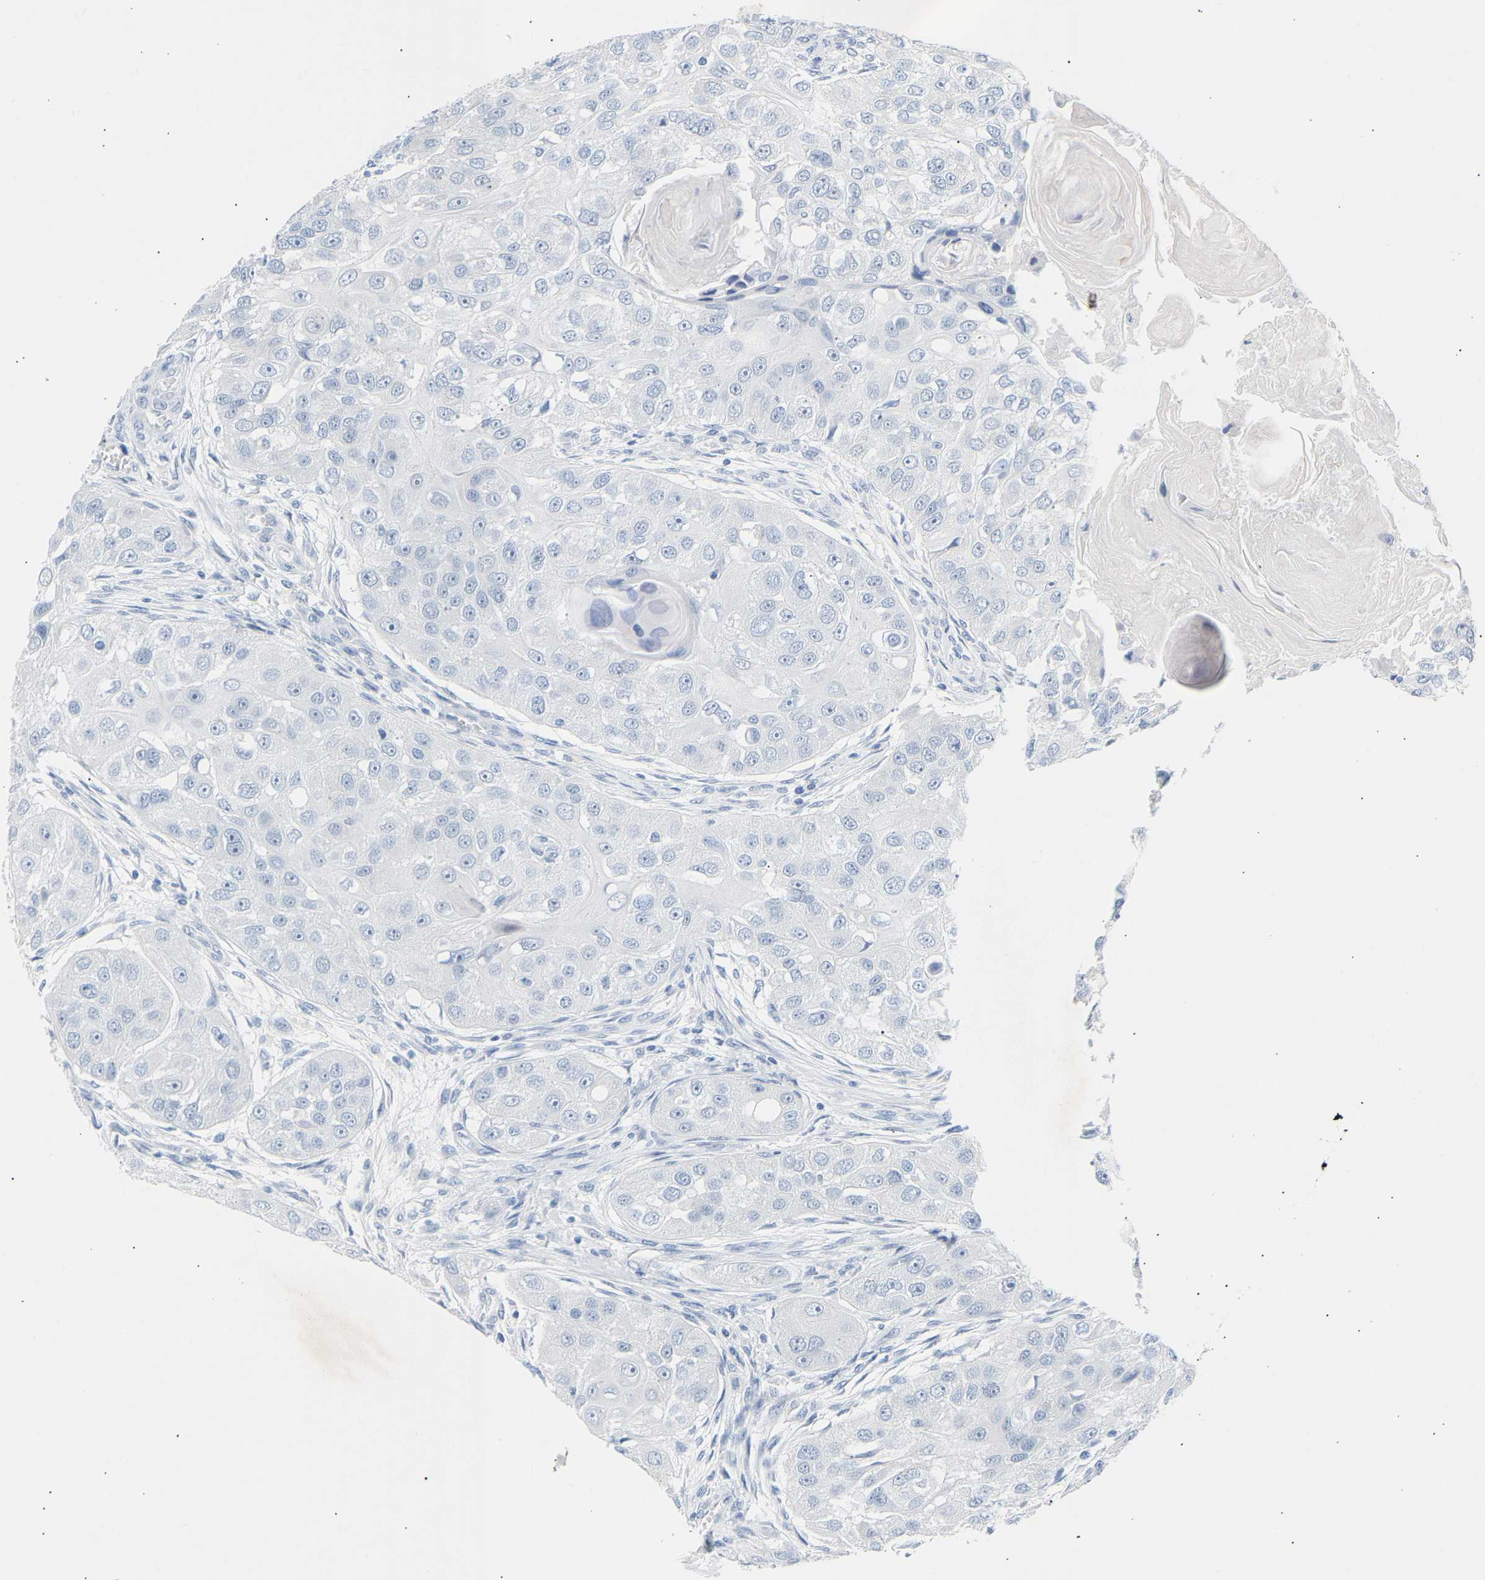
{"staining": {"intensity": "negative", "quantity": "none", "location": "none"}, "tissue": "head and neck cancer", "cell_type": "Tumor cells", "image_type": "cancer", "snomed": [{"axis": "morphology", "description": "Normal tissue, NOS"}, {"axis": "morphology", "description": "Squamous cell carcinoma, NOS"}, {"axis": "topography", "description": "Skeletal muscle"}, {"axis": "topography", "description": "Head-Neck"}], "caption": "This is an IHC micrograph of human squamous cell carcinoma (head and neck). There is no positivity in tumor cells.", "gene": "PEX1", "patient": {"sex": "male", "age": 51}}